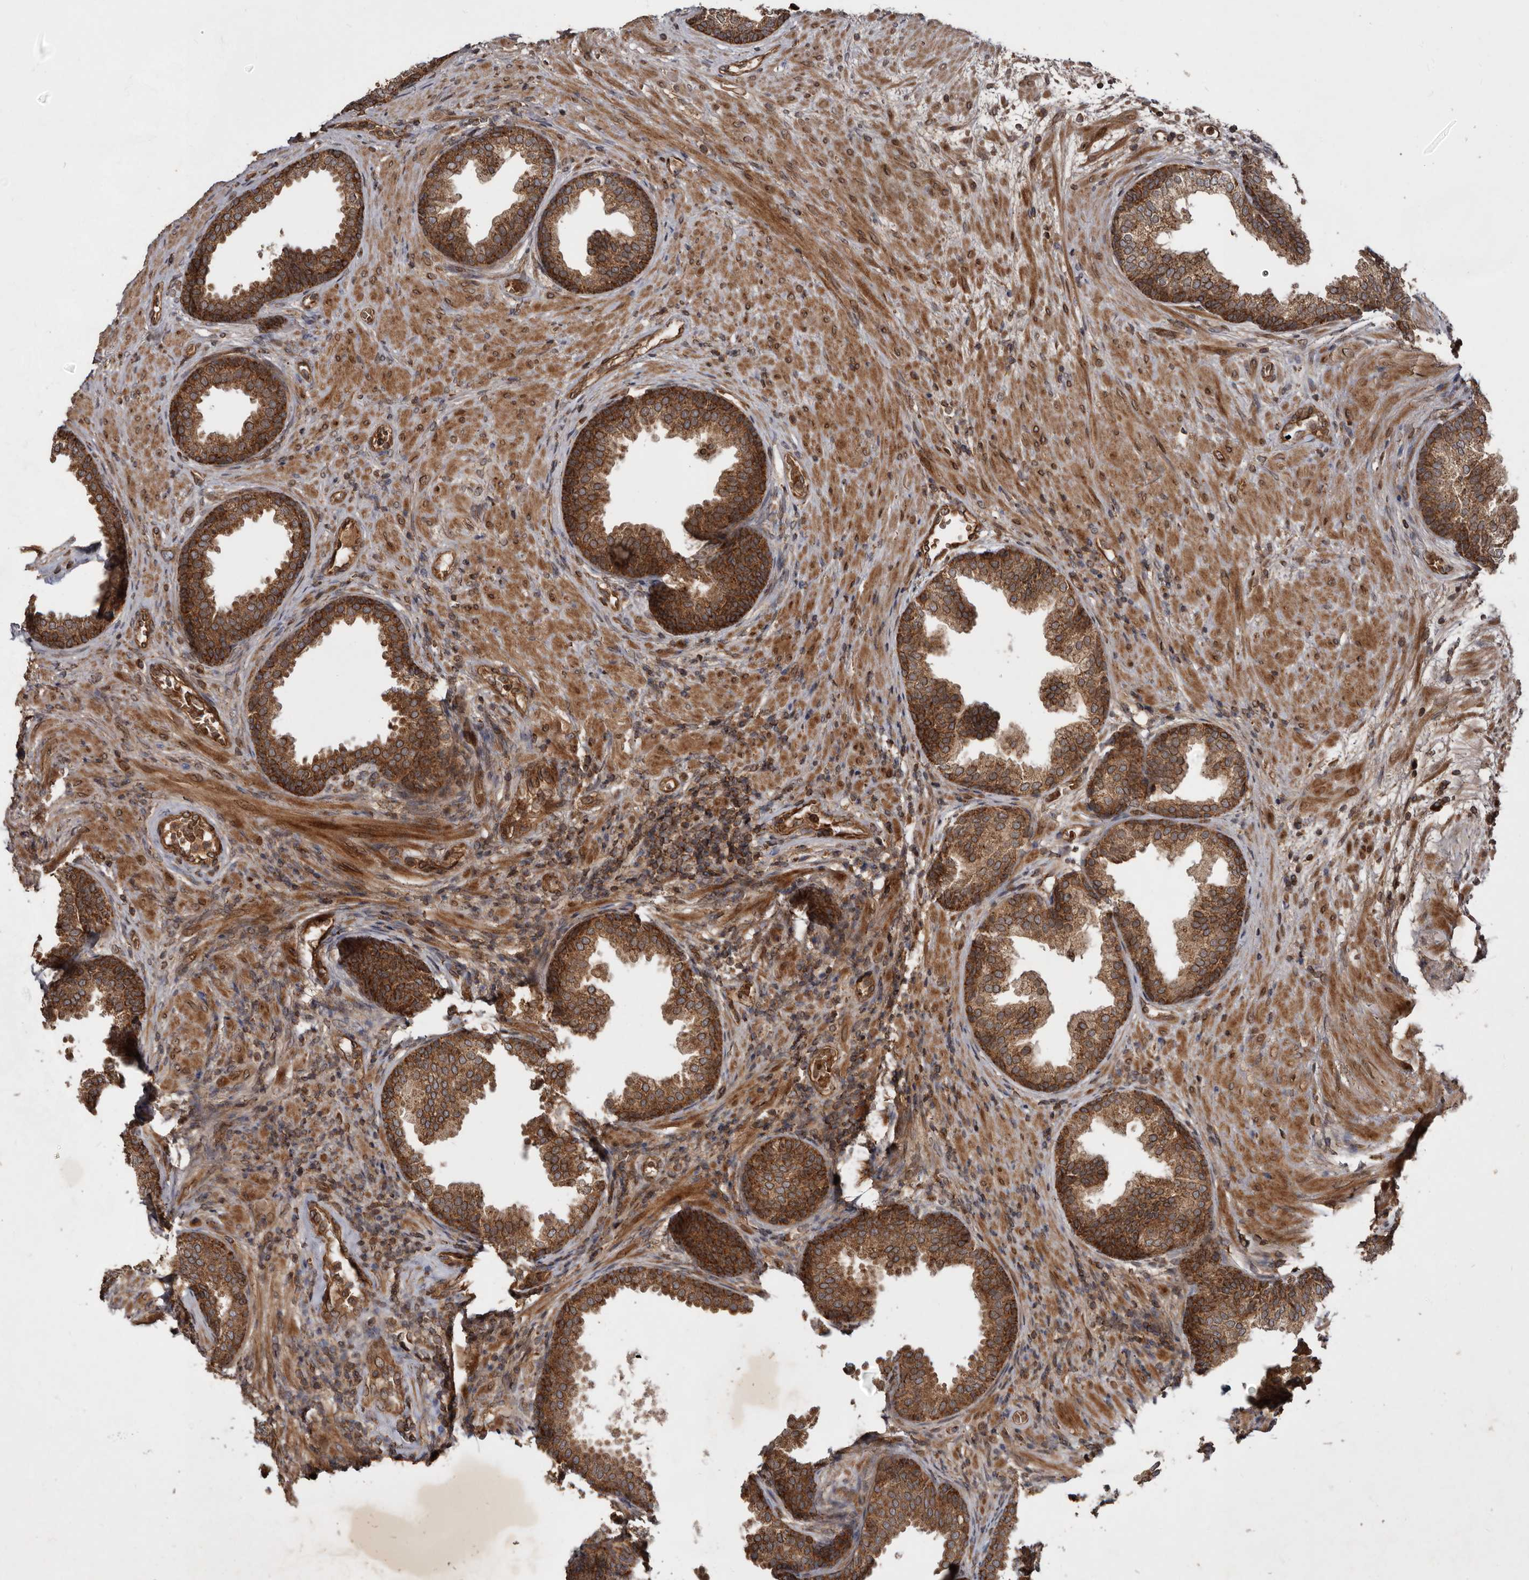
{"staining": {"intensity": "strong", "quantity": ">75%", "location": "cytoplasmic/membranous"}, "tissue": "prostate", "cell_type": "Glandular cells", "image_type": "normal", "snomed": [{"axis": "morphology", "description": "Normal tissue, NOS"}, {"axis": "topography", "description": "Prostate"}], "caption": "Prostate was stained to show a protein in brown. There is high levels of strong cytoplasmic/membranous staining in about >75% of glandular cells. The staining was performed using DAB to visualize the protein expression in brown, while the nuclei were stained in blue with hematoxylin (Magnification: 20x).", "gene": "STK36", "patient": {"sex": "male", "age": 76}}